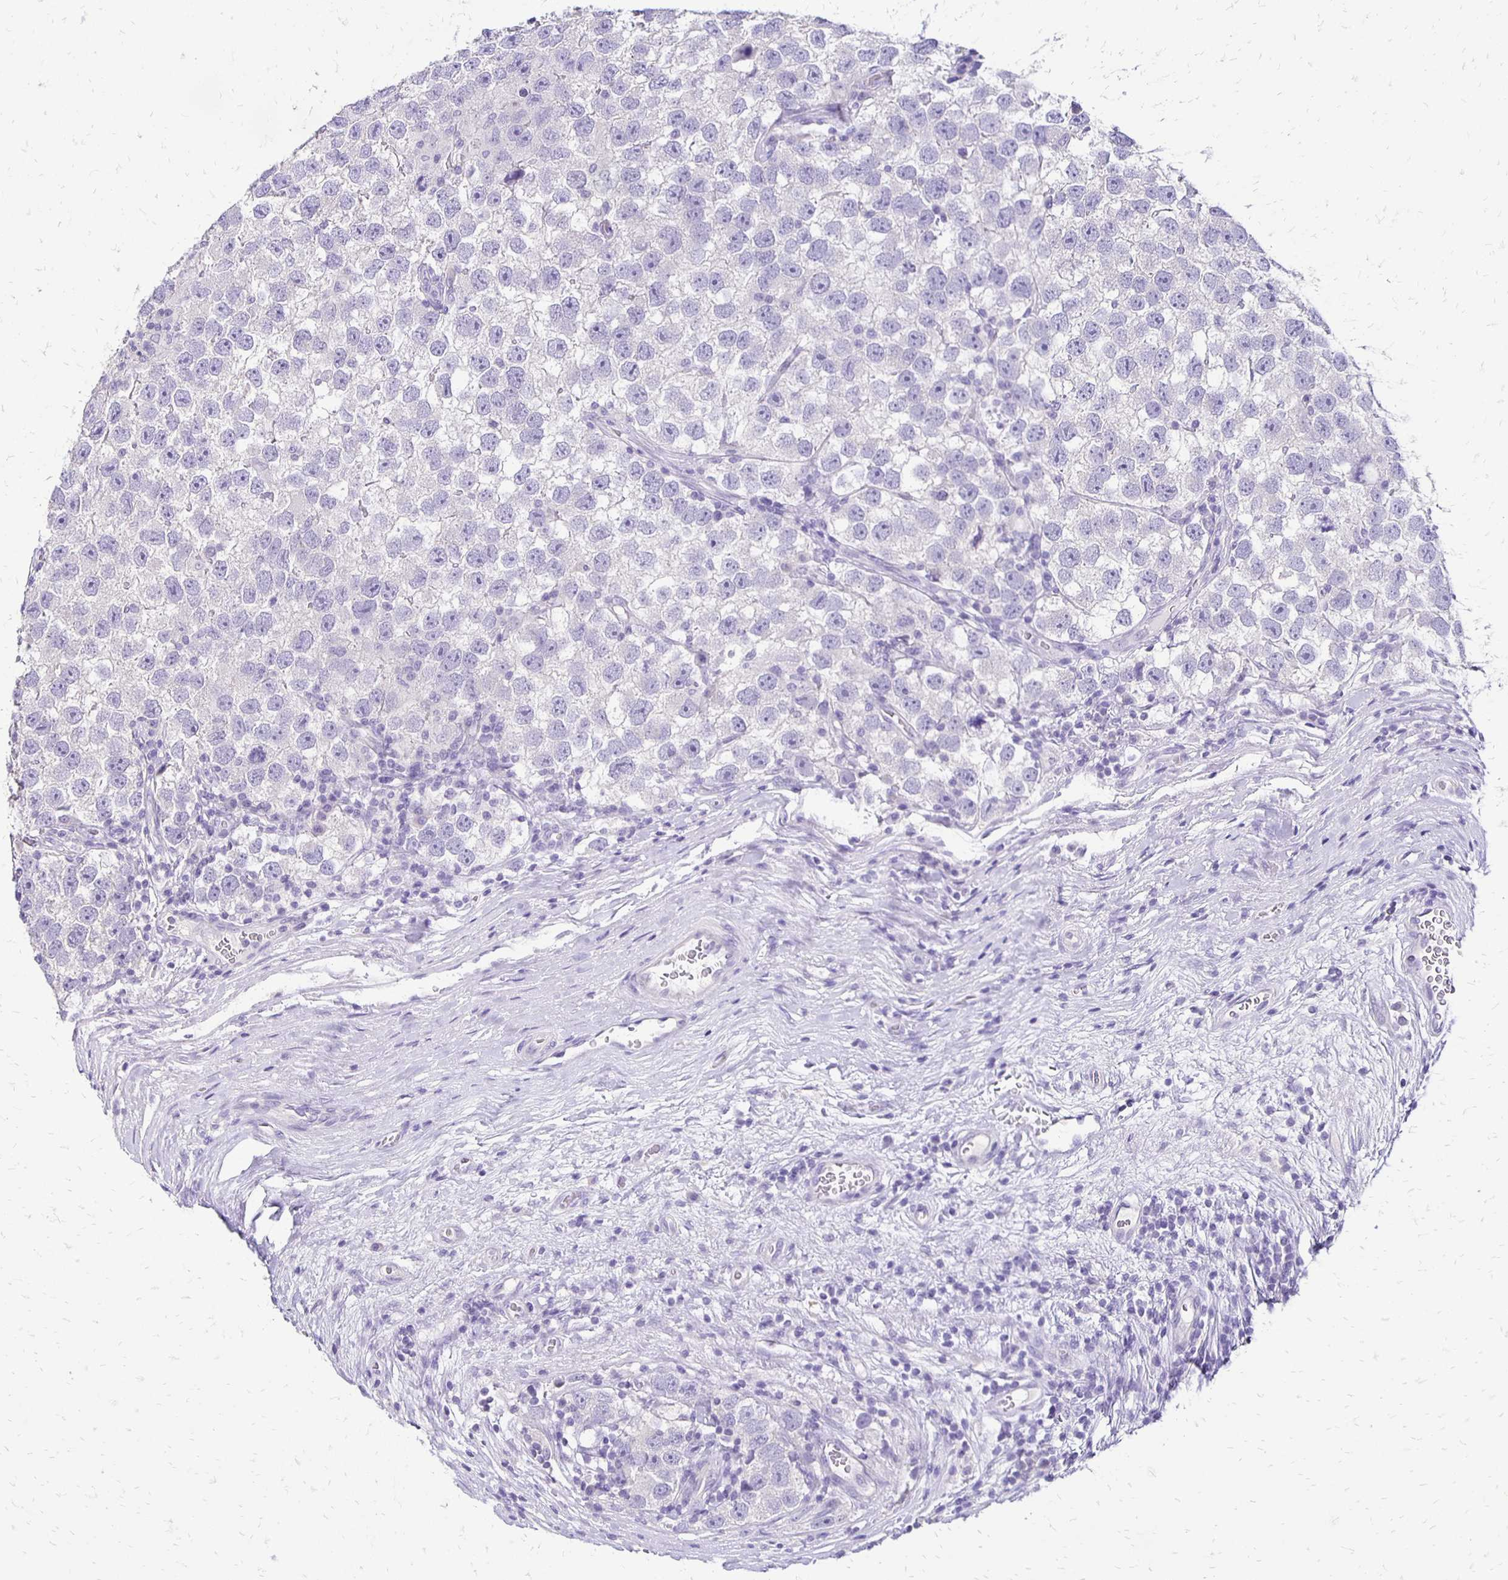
{"staining": {"intensity": "negative", "quantity": "none", "location": "none"}, "tissue": "testis cancer", "cell_type": "Tumor cells", "image_type": "cancer", "snomed": [{"axis": "morphology", "description": "Seminoma, NOS"}, {"axis": "topography", "description": "Testis"}], "caption": "IHC photomicrograph of neoplastic tissue: human testis cancer stained with DAB reveals no significant protein expression in tumor cells.", "gene": "ANKRD45", "patient": {"sex": "male", "age": 26}}